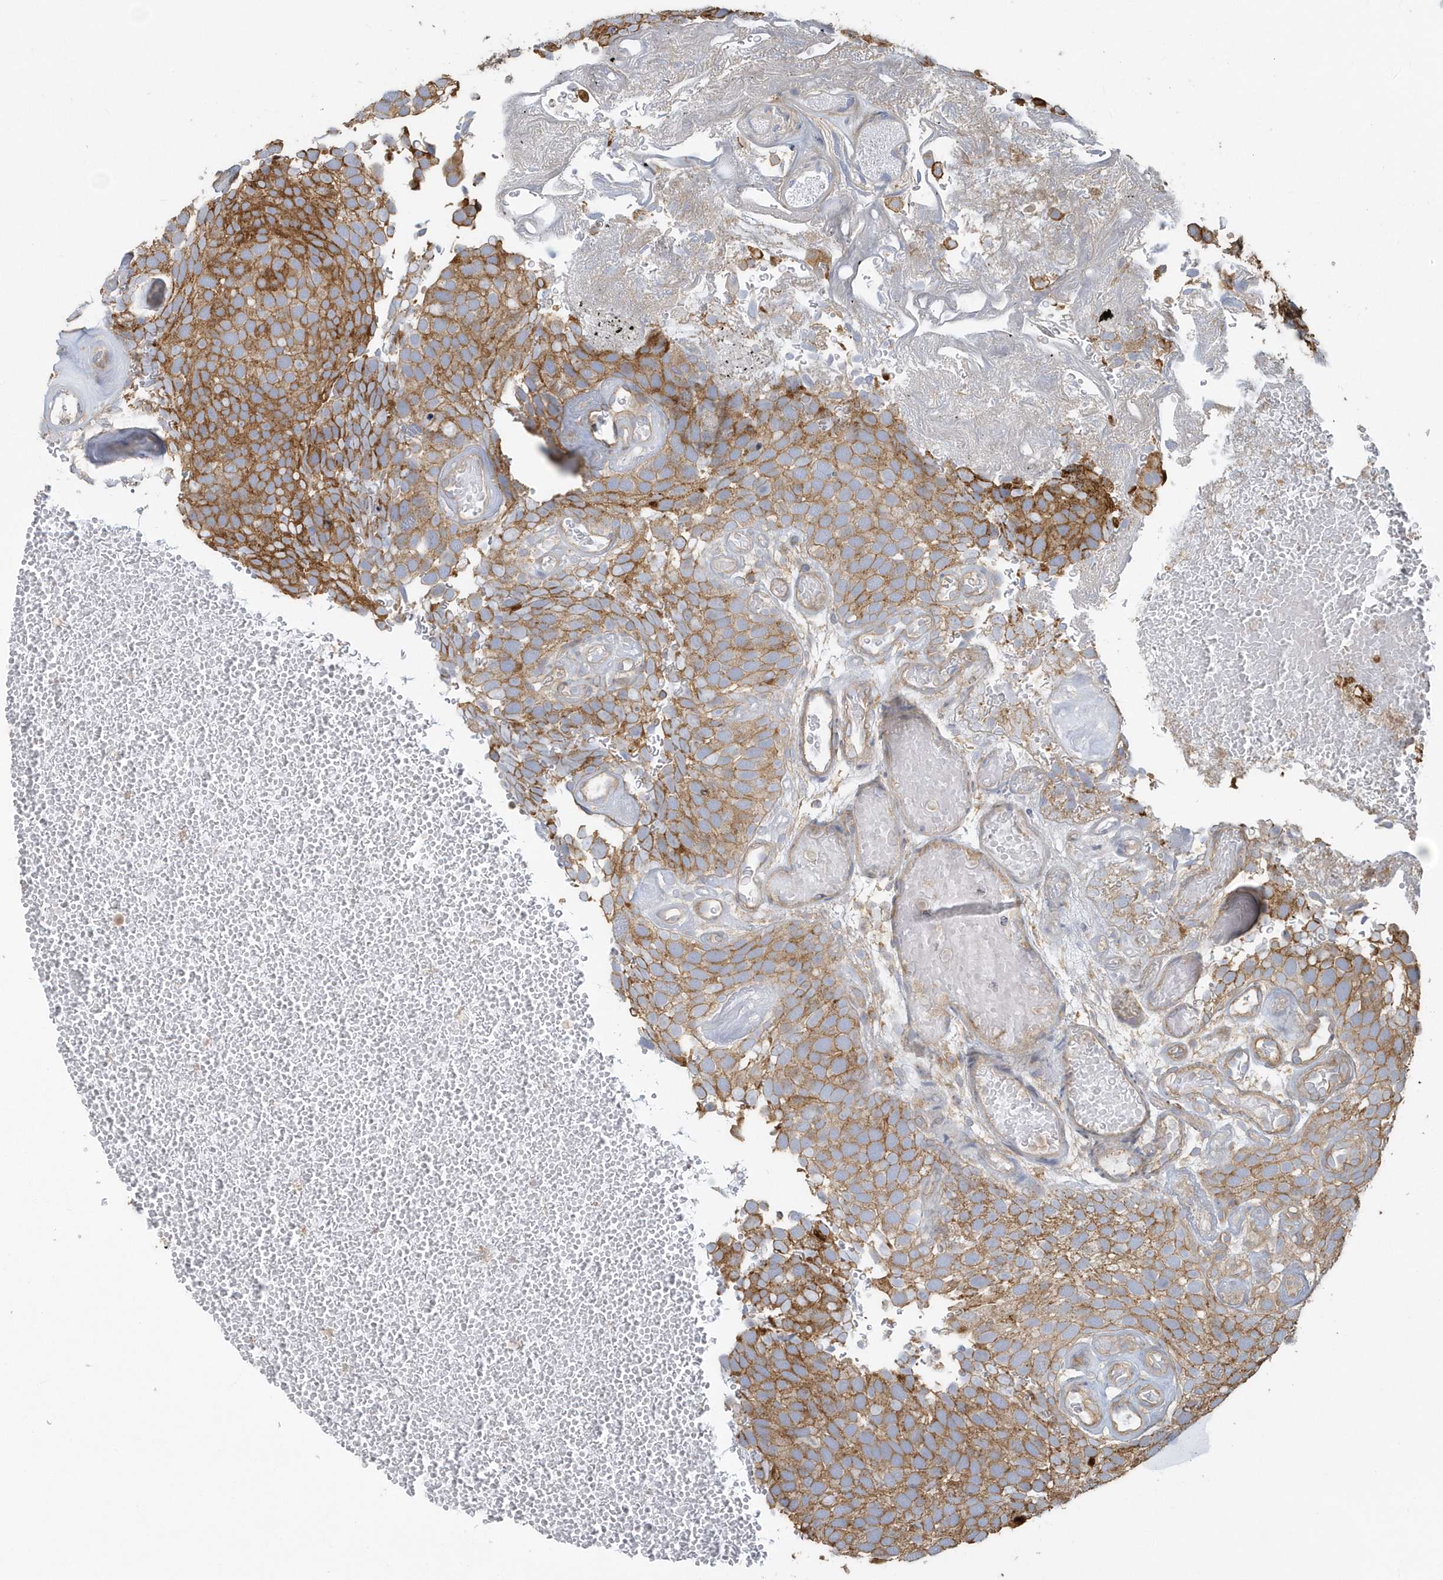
{"staining": {"intensity": "moderate", "quantity": ">75%", "location": "cytoplasmic/membranous"}, "tissue": "urothelial cancer", "cell_type": "Tumor cells", "image_type": "cancer", "snomed": [{"axis": "morphology", "description": "Urothelial carcinoma, Low grade"}, {"axis": "topography", "description": "Urinary bladder"}], "caption": "This is an image of immunohistochemistry staining of urothelial cancer, which shows moderate positivity in the cytoplasmic/membranous of tumor cells.", "gene": "TRAIP", "patient": {"sex": "male", "age": 78}}